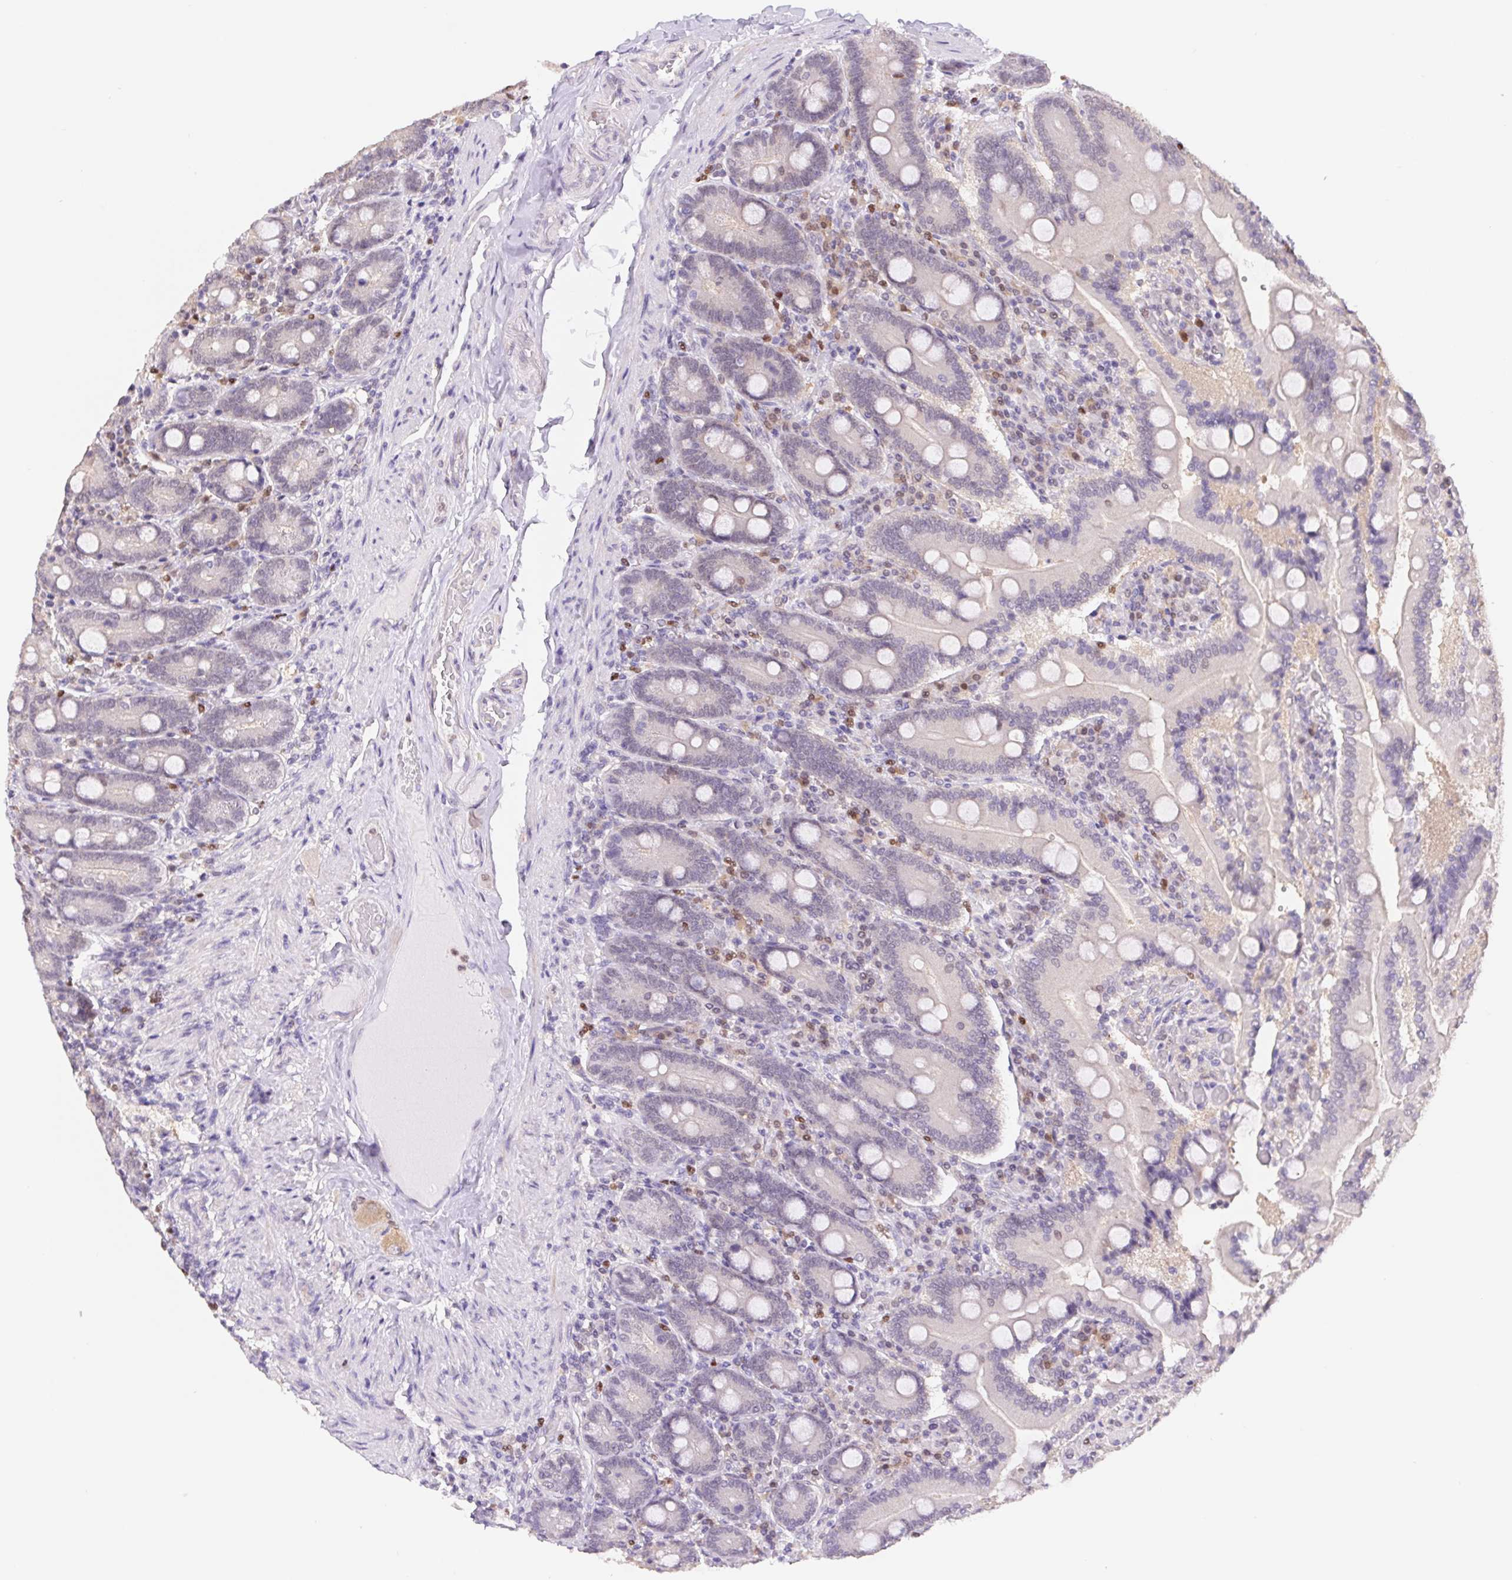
{"staining": {"intensity": "negative", "quantity": "none", "location": "none"}, "tissue": "duodenum", "cell_type": "Glandular cells", "image_type": "normal", "snomed": [{"axis": "morphology", "description": "Normal tissue, NOS"}, {"axis": "topography", "description": "Duodenum"}], "caption": "Immunohistochemistry (IHC) image of benign duodenum: human duodenum stained with DAB (3,3'-diaminobenzidine) shows no significant protein expression in glandular cells. (DAB (3,3'-diaminobenzidine) immunohistochemistry with hematoxylin counter stain).", "gene": "L3MBTL4", "patient": {"sex": "female", "age": 62}}